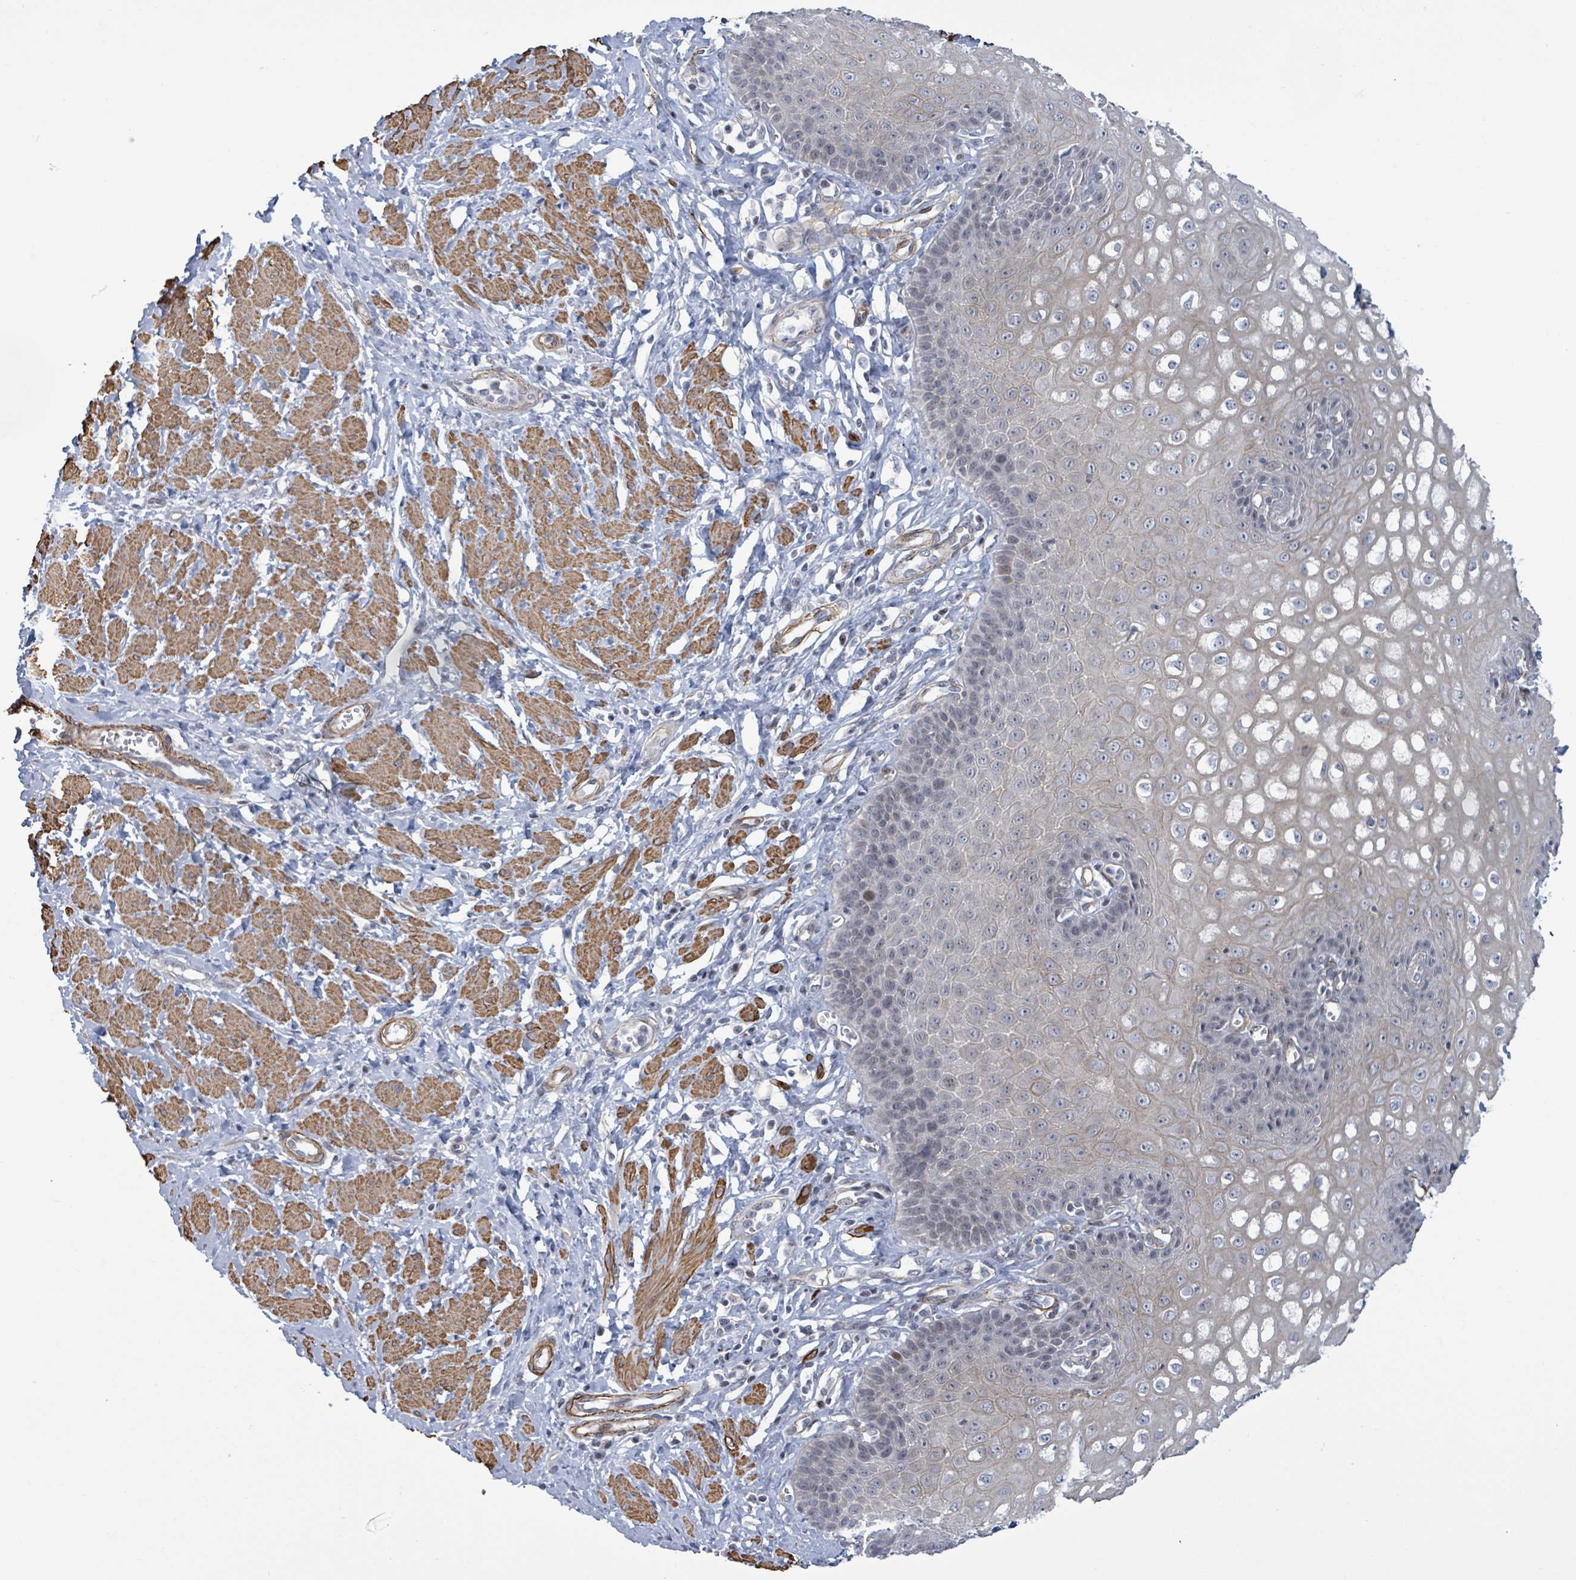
{"staining": {"intensity": "negative", "quantity": "none", "location": "none"}, "tissue": "esophagus", "cell_type": "Squamous epithelial cells", "image_type": "normal", "snomed": [{"axis": "morphology", "description": "Normal tissue, NOS"}, {"axis": "topography", "description": "Esophagus"}], "caption": "The IHC histopathology image has no significant positivity in squamous epithelial cells of esophagus.", "gene": "DMRTC1B", "patient": {"sex": "male", "age": 67}}